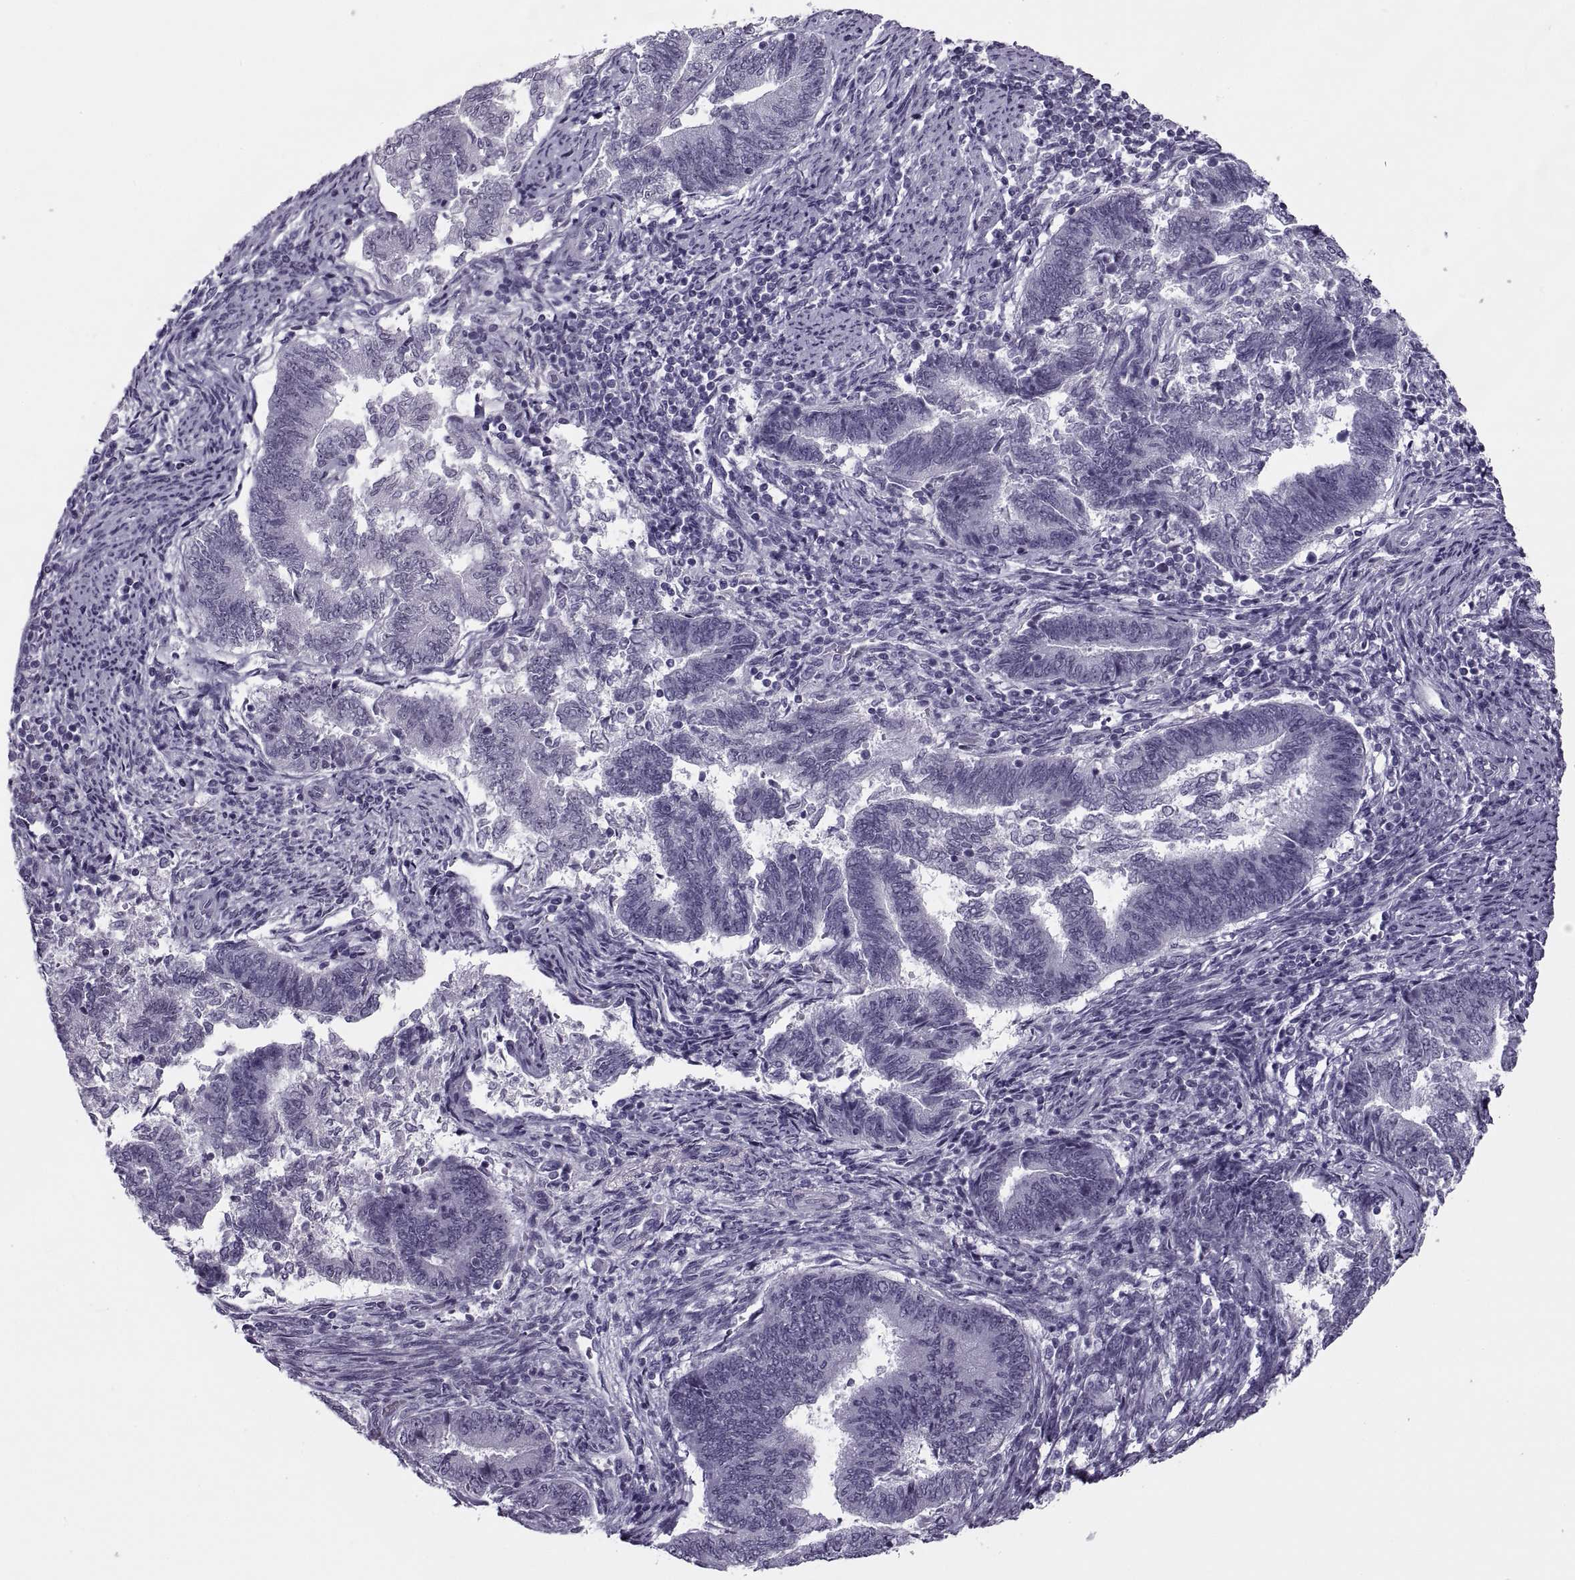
{"staining": {"intensity": "negative", "quantity": "none", "location": "none"}, "tissue": "endometrial cancer", "cell_type": "Tumor cells", "image_type": "cancer", "snomed": [{"axis": "morphology", "description": "Adenocarcinoma, NOS"}, {"axis": "topography", "description": "Endometrium"}], "caption": "Protein analysis of endometrial cancer (adenocarcinoma) exhibits no significant staining in tumor cells.", "gene": "TBC1D3G", "patient": {"sex": "female", "age": 65}}